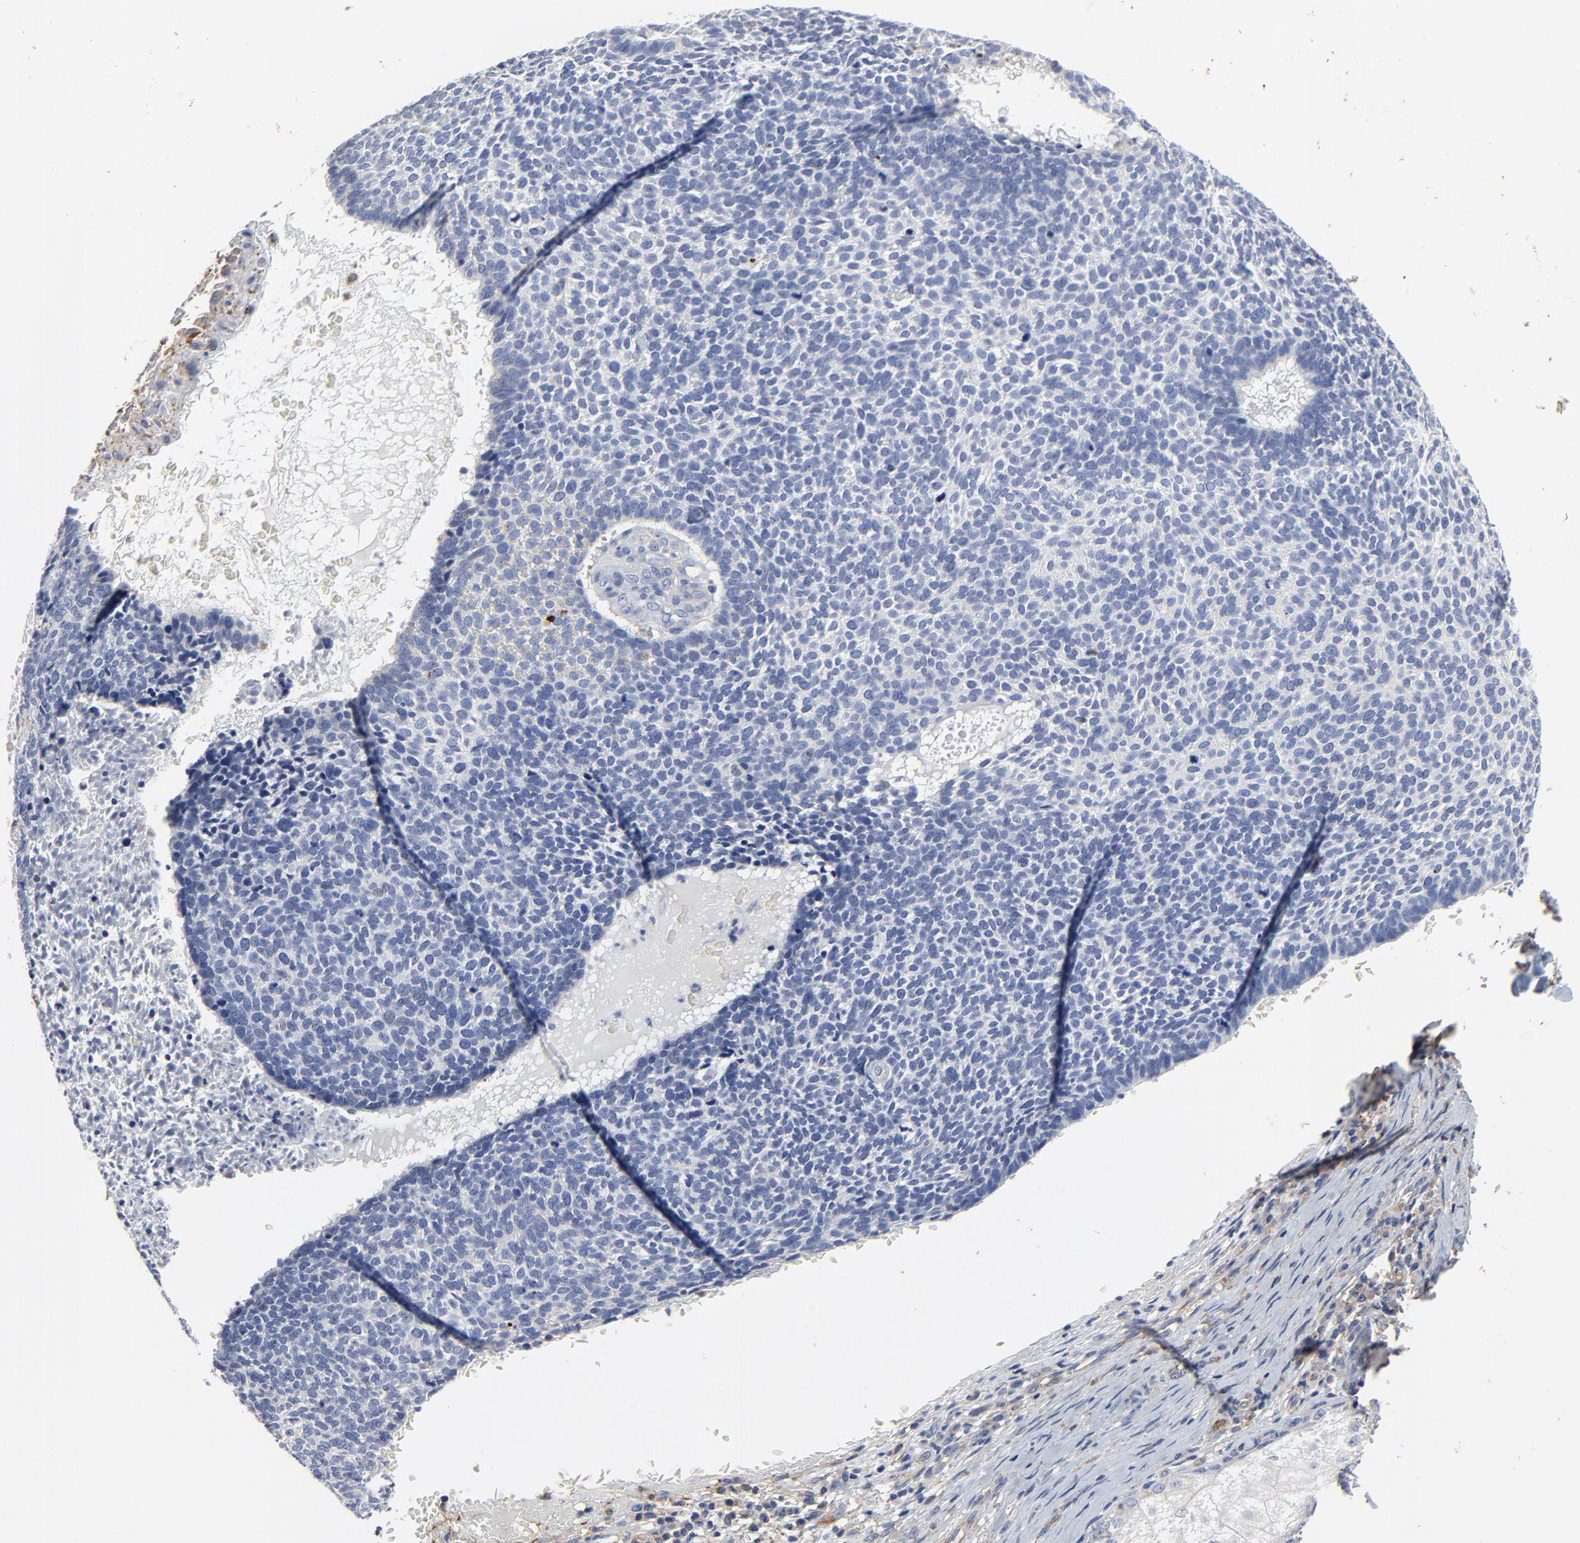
{"staining": {"intensity": "negative", "quantity": "none", "location": "none"}, "tissue": "skin cancer", "cell_type": "Tumor cells", "image_type": "cancer", "snomed": [{"axis": "morphology", "description": "Basal cell carcinoma"}, {"axis": "topography", "description": "Skin"}], "caption": "Skin cancer was stained to show a protein in brown. There is no significant positivity in tumor cells. Nuclei are stained in blue.", "gene": "NXF3", "patient": {"sex": "male", "age": 87}}